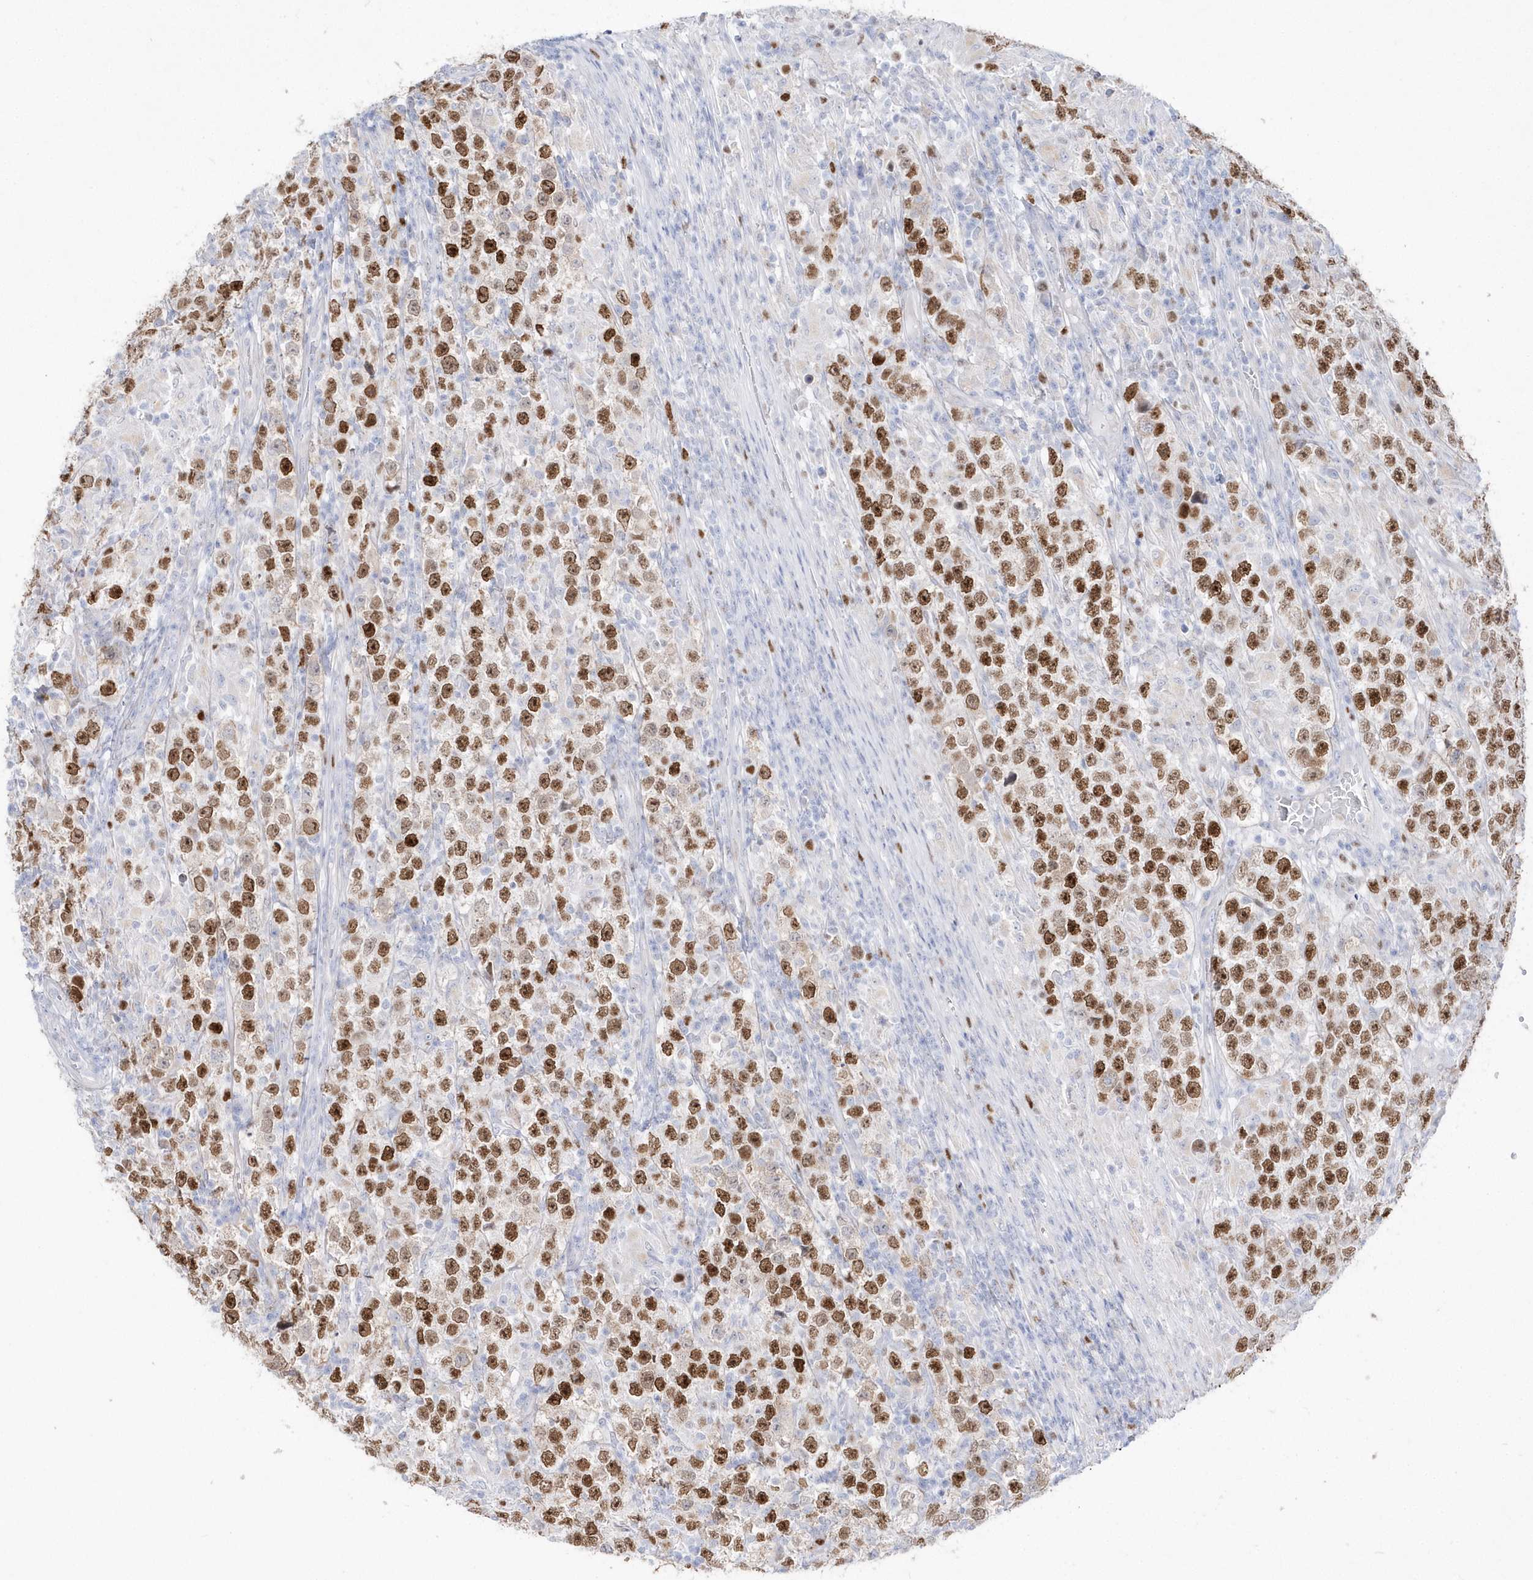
{"staining": {"intensity": "strong", "quantity": ">75%", "location": "nuclear"}, "tissue": "testis cancer", "cell_type": "Tumor cells", "image_type": "cancer", "snomed": [{"axis": "morphology", "description": "Normal tissue, NOS"}, {"axis": "morphology", "description": "Urothelial carcinoma, High grade"}, {"axis": "morphology", "description": "Seminoma, NOS"}, {"axis": "morphology", "description": "Carcinoma, Embryonal, NOS"}, {"axis": "topography", "description": "Urinary bladder"}, {"axis": "topography", "description": "Testis"}], "caption": "There is high levels of strong nuclear expression in tumor cells of testis cancer (urothelial carcinoma (high-grade)), as demonstrated by immunohistochemical staining (brown color).", "gene": "TMCO6", "patient": {"sex": "male", "age": 41}}